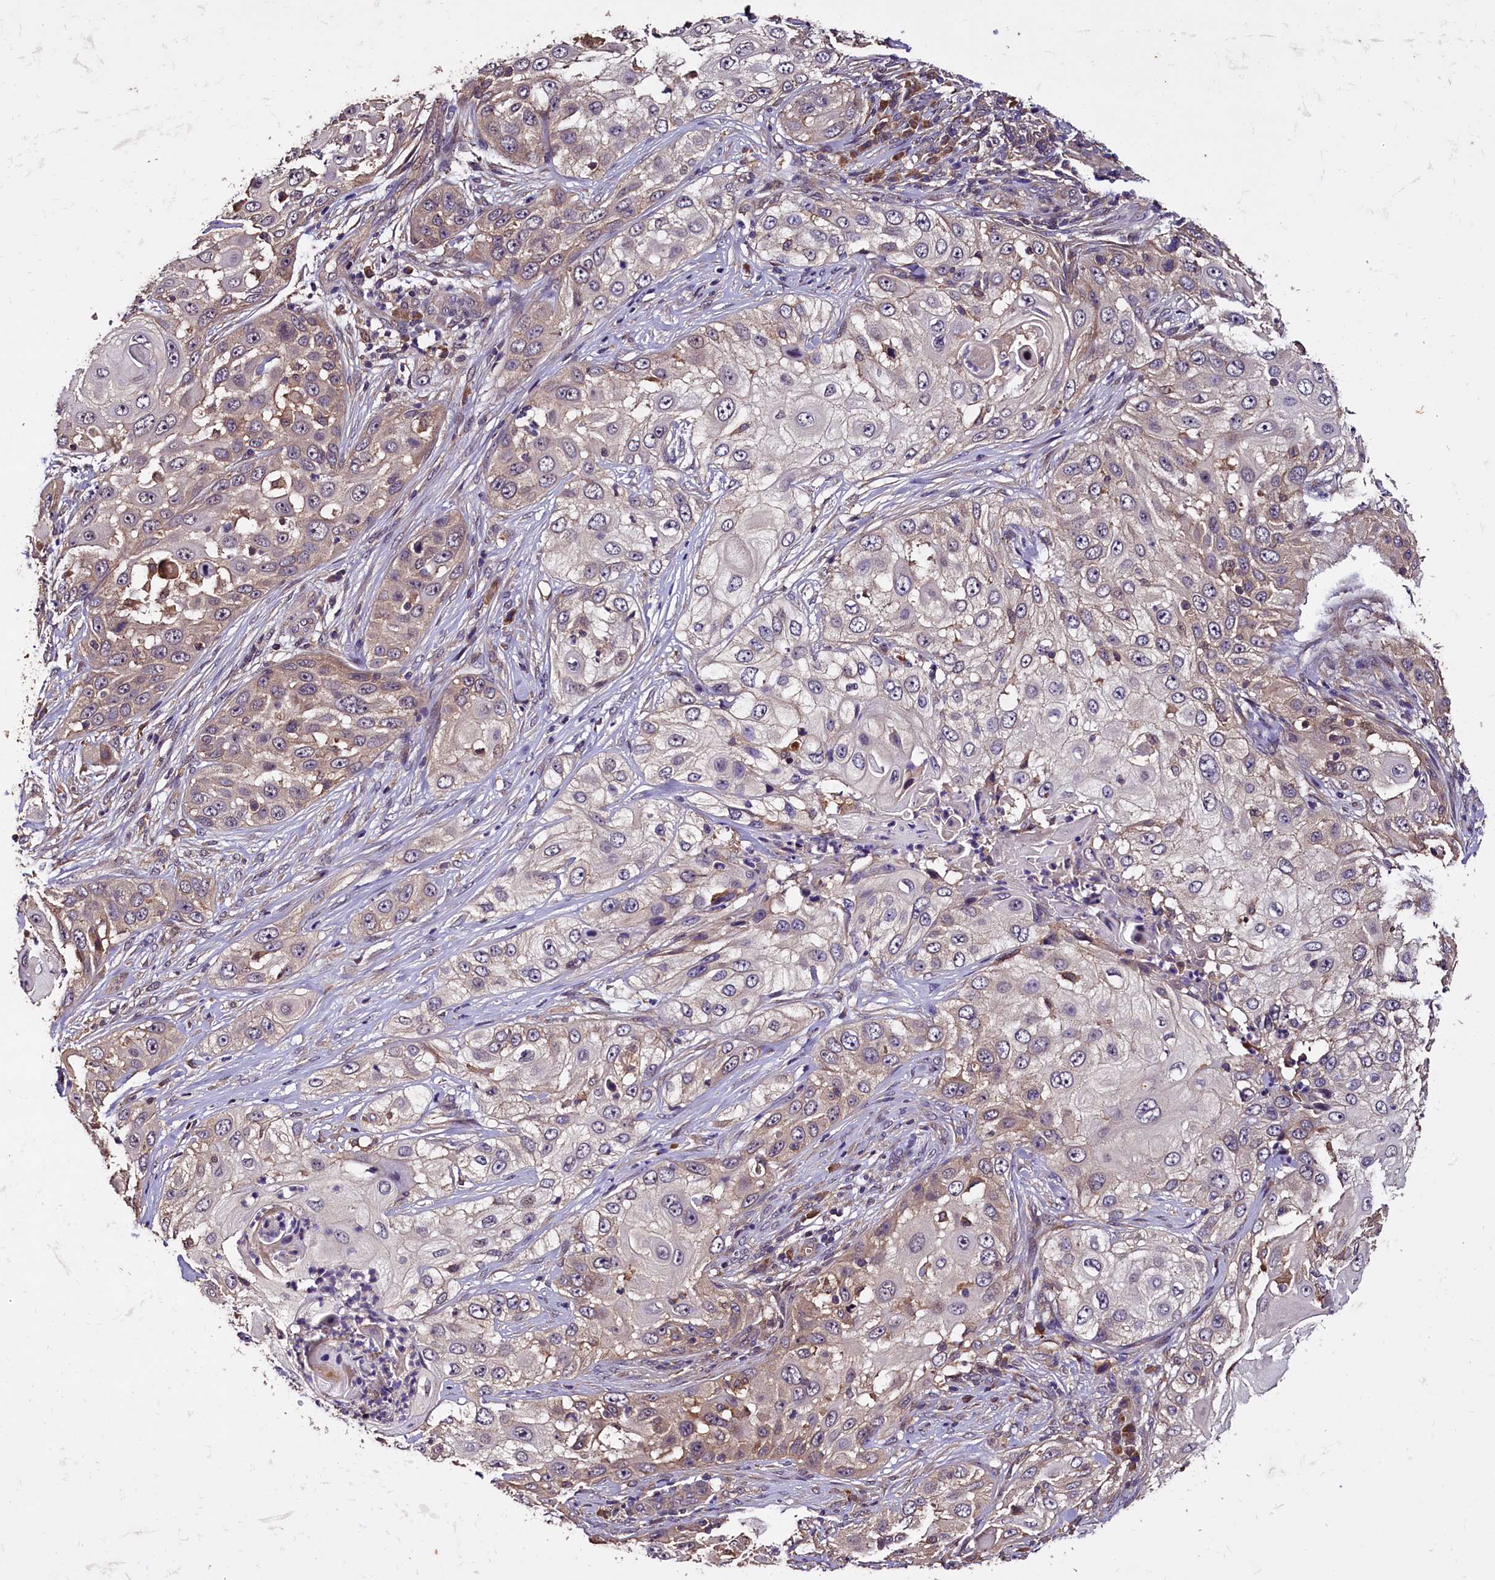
{"staining": {"intensity": "weak", "quantity": "25%-75%", "location": "cytoplasmic/membranous"}, "tissue": "skin cancer", "cell_type": "Tumor cells", "image_type": "cancer", "snomed": [{"axis": "morphology", "description": "Squamous cell carcinoma, NOS"}, {"axis": "topography", "description": "Skin"}], "caption": "The histopathology image reveals staining of skin cancer, revealing weak cytoplasmic/membranous protein positivity (brown color) within tumor cells.", "gene": "PLXNB1", "patient": {"sex": "female", "age": 44}}